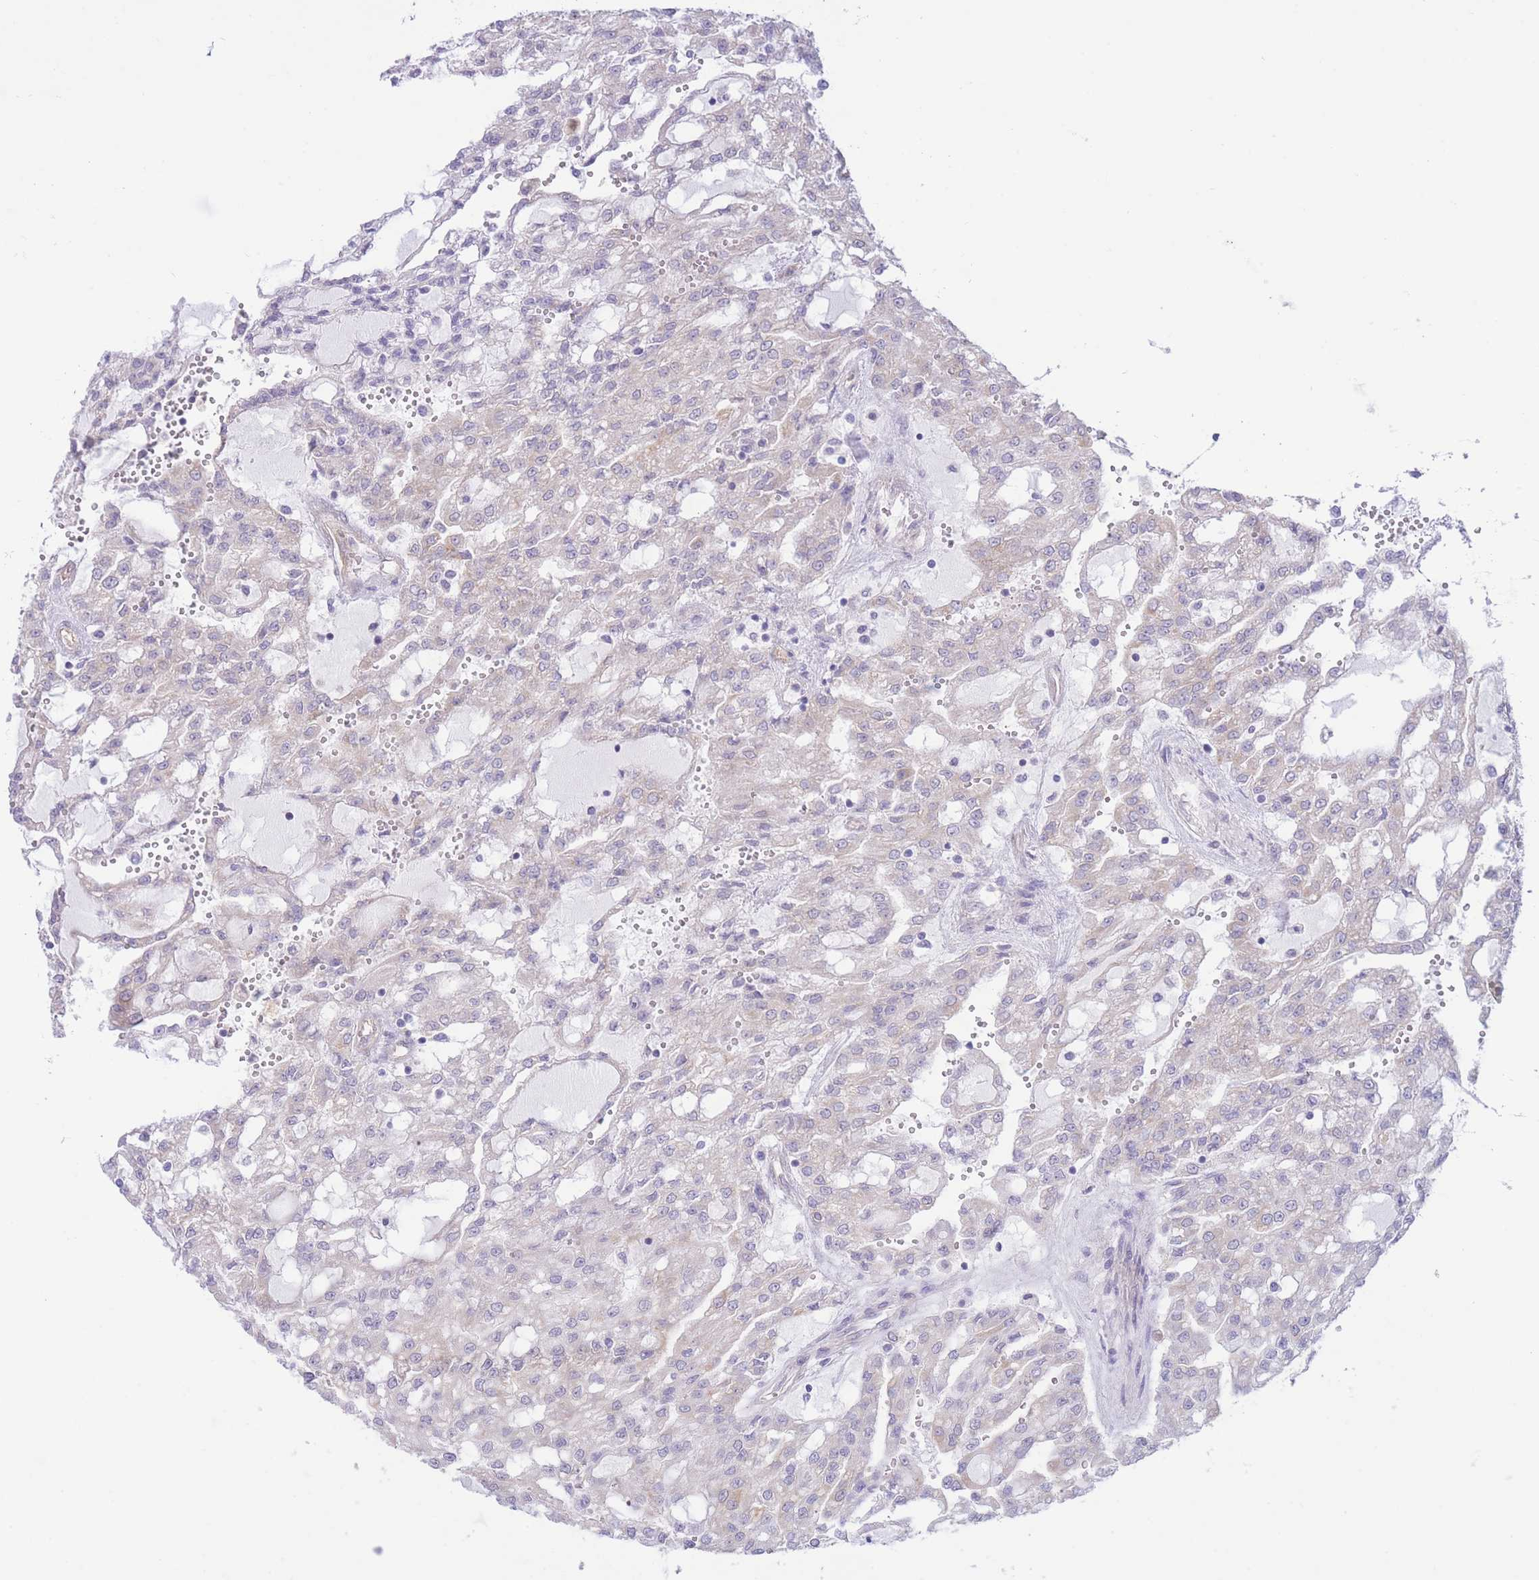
{"staining": {"intensity": "negative", "quantity": "none", "location": "none"}, "tissue": "renal cancer", "cell_type": "Tumor cells", "image_type": "cancer", "snomed": [{"axis": "morphology", "description": "Adenocarcinoma, NOS"}, {"axis": "topography", "description": "Kidney"}], "caption": "Tumor cells are negative for brown protein staining in adenocarcinoma (renal).", "gene": "MRPS31", "patient": {"sex": "male", "age": 63}}